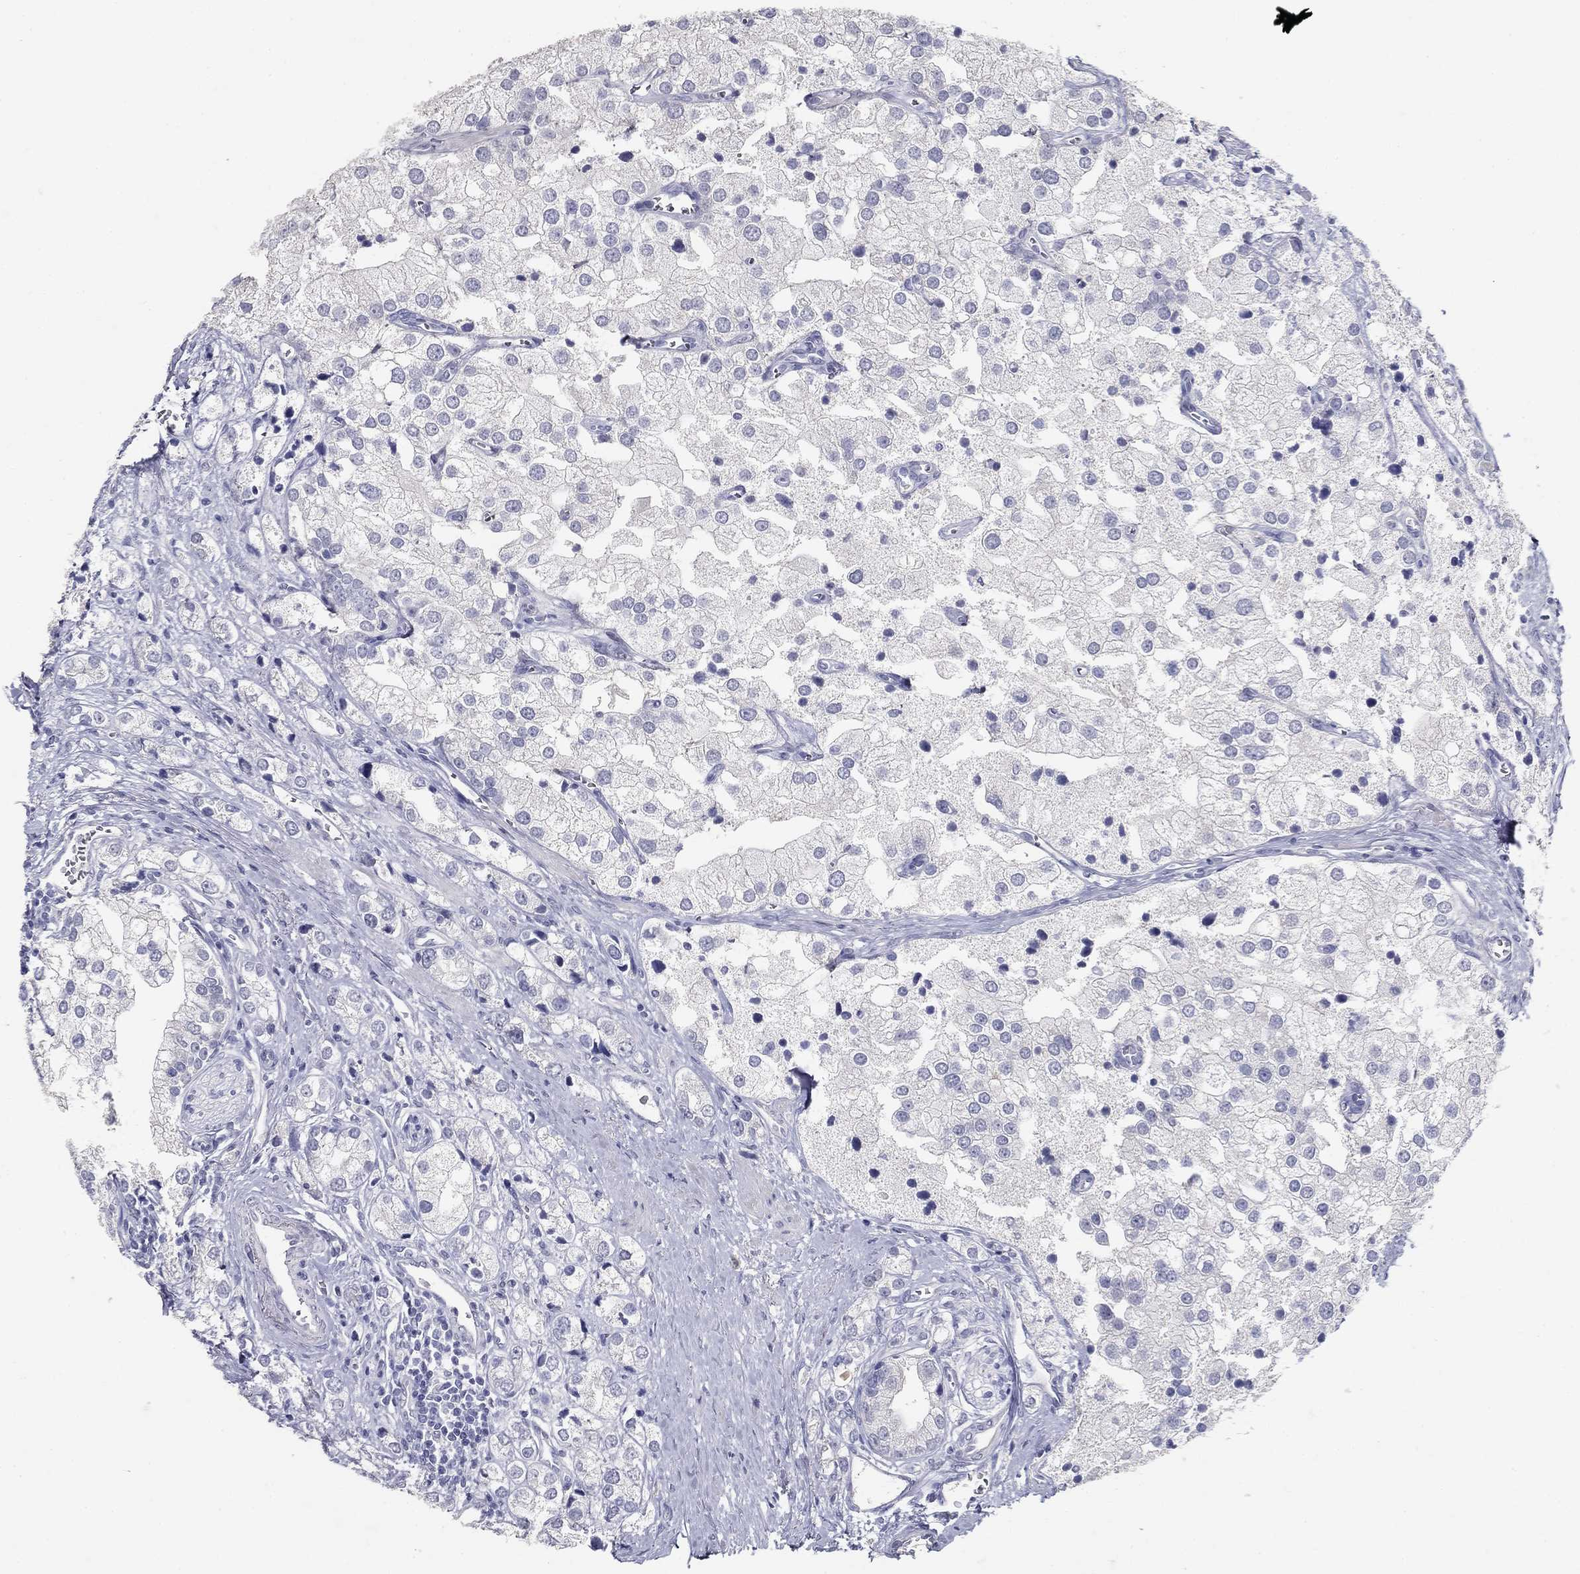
{"staining": {"intensity": "negative", "quantity": "none", "location": "none"}, "tissue": "prostate cancer", "cell_type": "Tumor cells", "image_type": "cancer", "snomed": [{"axis": "morphology", "description": "Adenocarcinoma, NOS"}, {"axis": "topography", "description": "Prostate and seminal vesicle, NOS"}, {"axis": "topography", "description": "Prostate"}], "caption": "High magnification brightfield microscopy of prostate adenocarcinoma stained with DAB (brown) and counterstained with hematoxylin (blue): tumor cells show no significant positivity. (Stains: DAB immunohistochemistry with hematoxylin counter stain, Microscopy: brightfield microscopy at high magnification).", "gene": "POMC", "patient": {"sex": "male", "age": 79}}